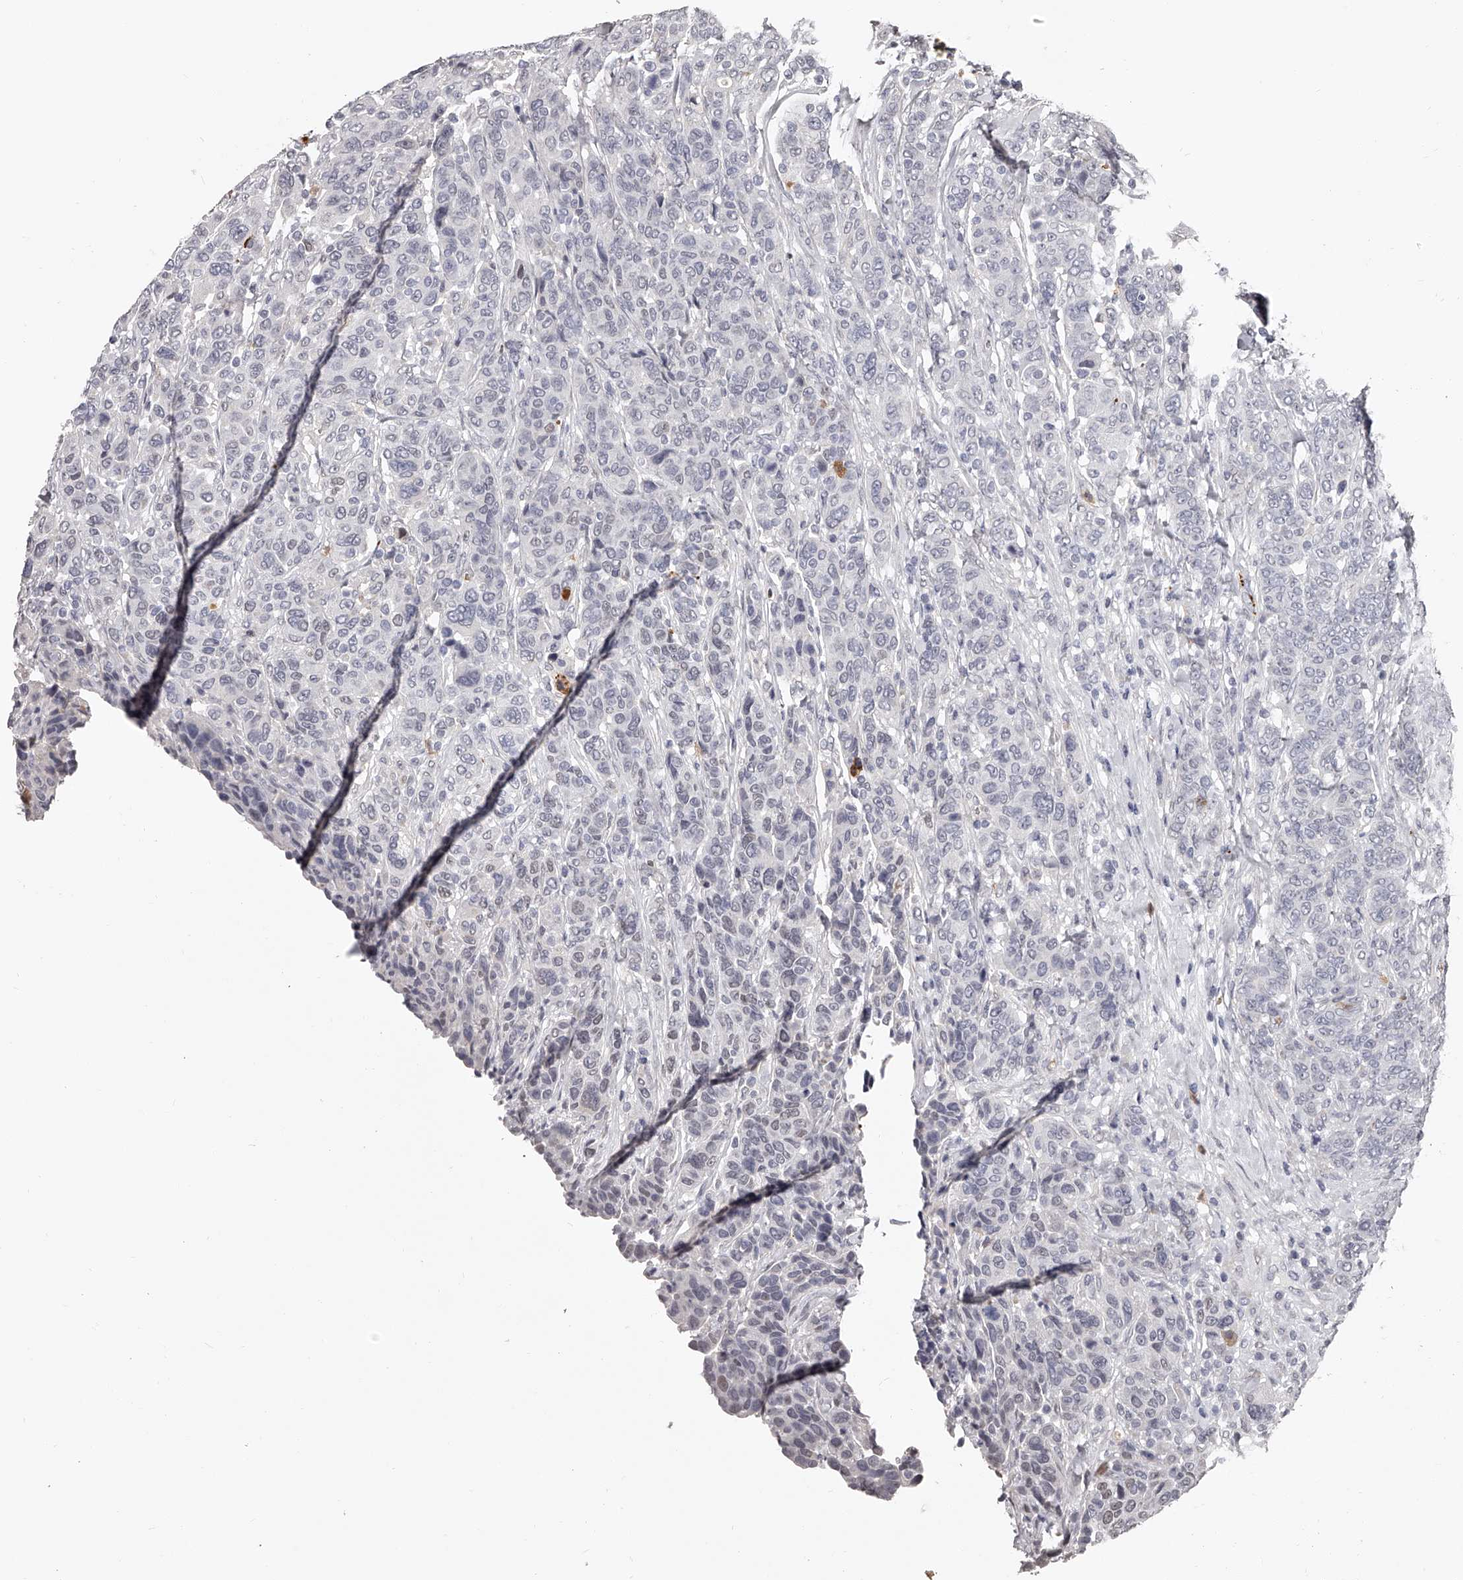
{"staining": {"intensity": "negative", "quantity": "none", "location": "none"}, "tissue": "breast cancer", "cell_type": "Tumor cells", "image_type": "cancer", "snomed": [{"axis": "morphology", "description": "Duct carcinoma"}, {"axis": "topography", "description": "Breast"}], "caption": "Breast cancer (invasive ductal carcinoma) was stained to show a protein in brown. There is no significant staining in tumor cells.", "gene": "URGCP", "patient": {"sex": "female", "age": 37}}